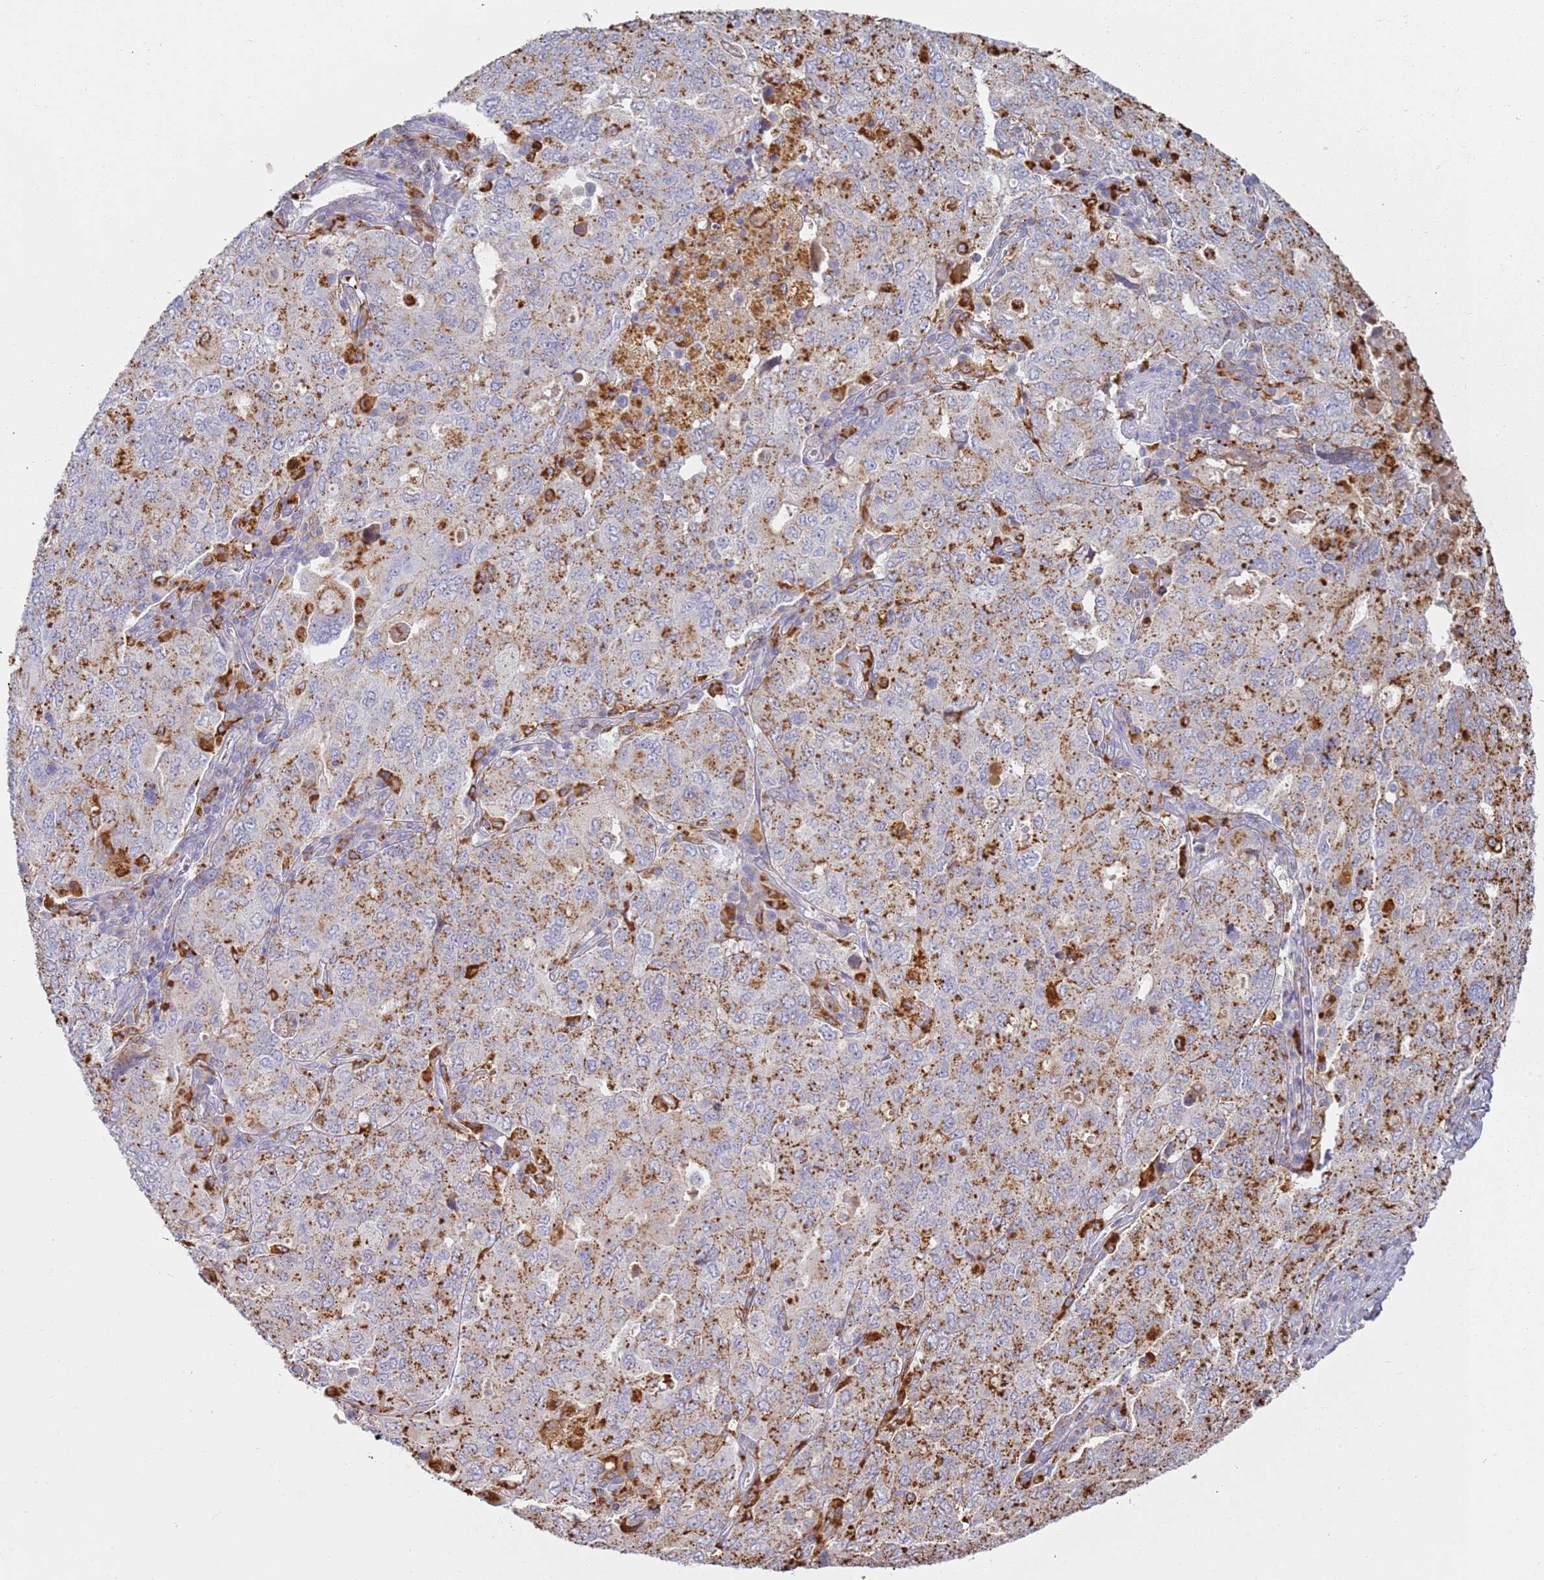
{"staining": {"intensity": "moderate", "quantity": "25%-75%", "location": "cytoplasmic/membranous"}, "tissue": "ovarian cancer", "cell_type": "Tumor cells", "image_type": "cancer", "snomed": [{"axis": "morphology", "description": "Carcinoma, endometroid"}, {"axis": "topography", "description": "Ovary"}], "caption": "Endometroid carcinoma (ovarian) was stained to show a protein in brown. There is medium levels of moderate cytoplasmic/membranous staining in about 25%-75% of tumor cells. (Brightfield microscopy of DAB IHC at high magnification).", "gene": "TMEM229B", "patient": {"sex": "female", "age": 62}}